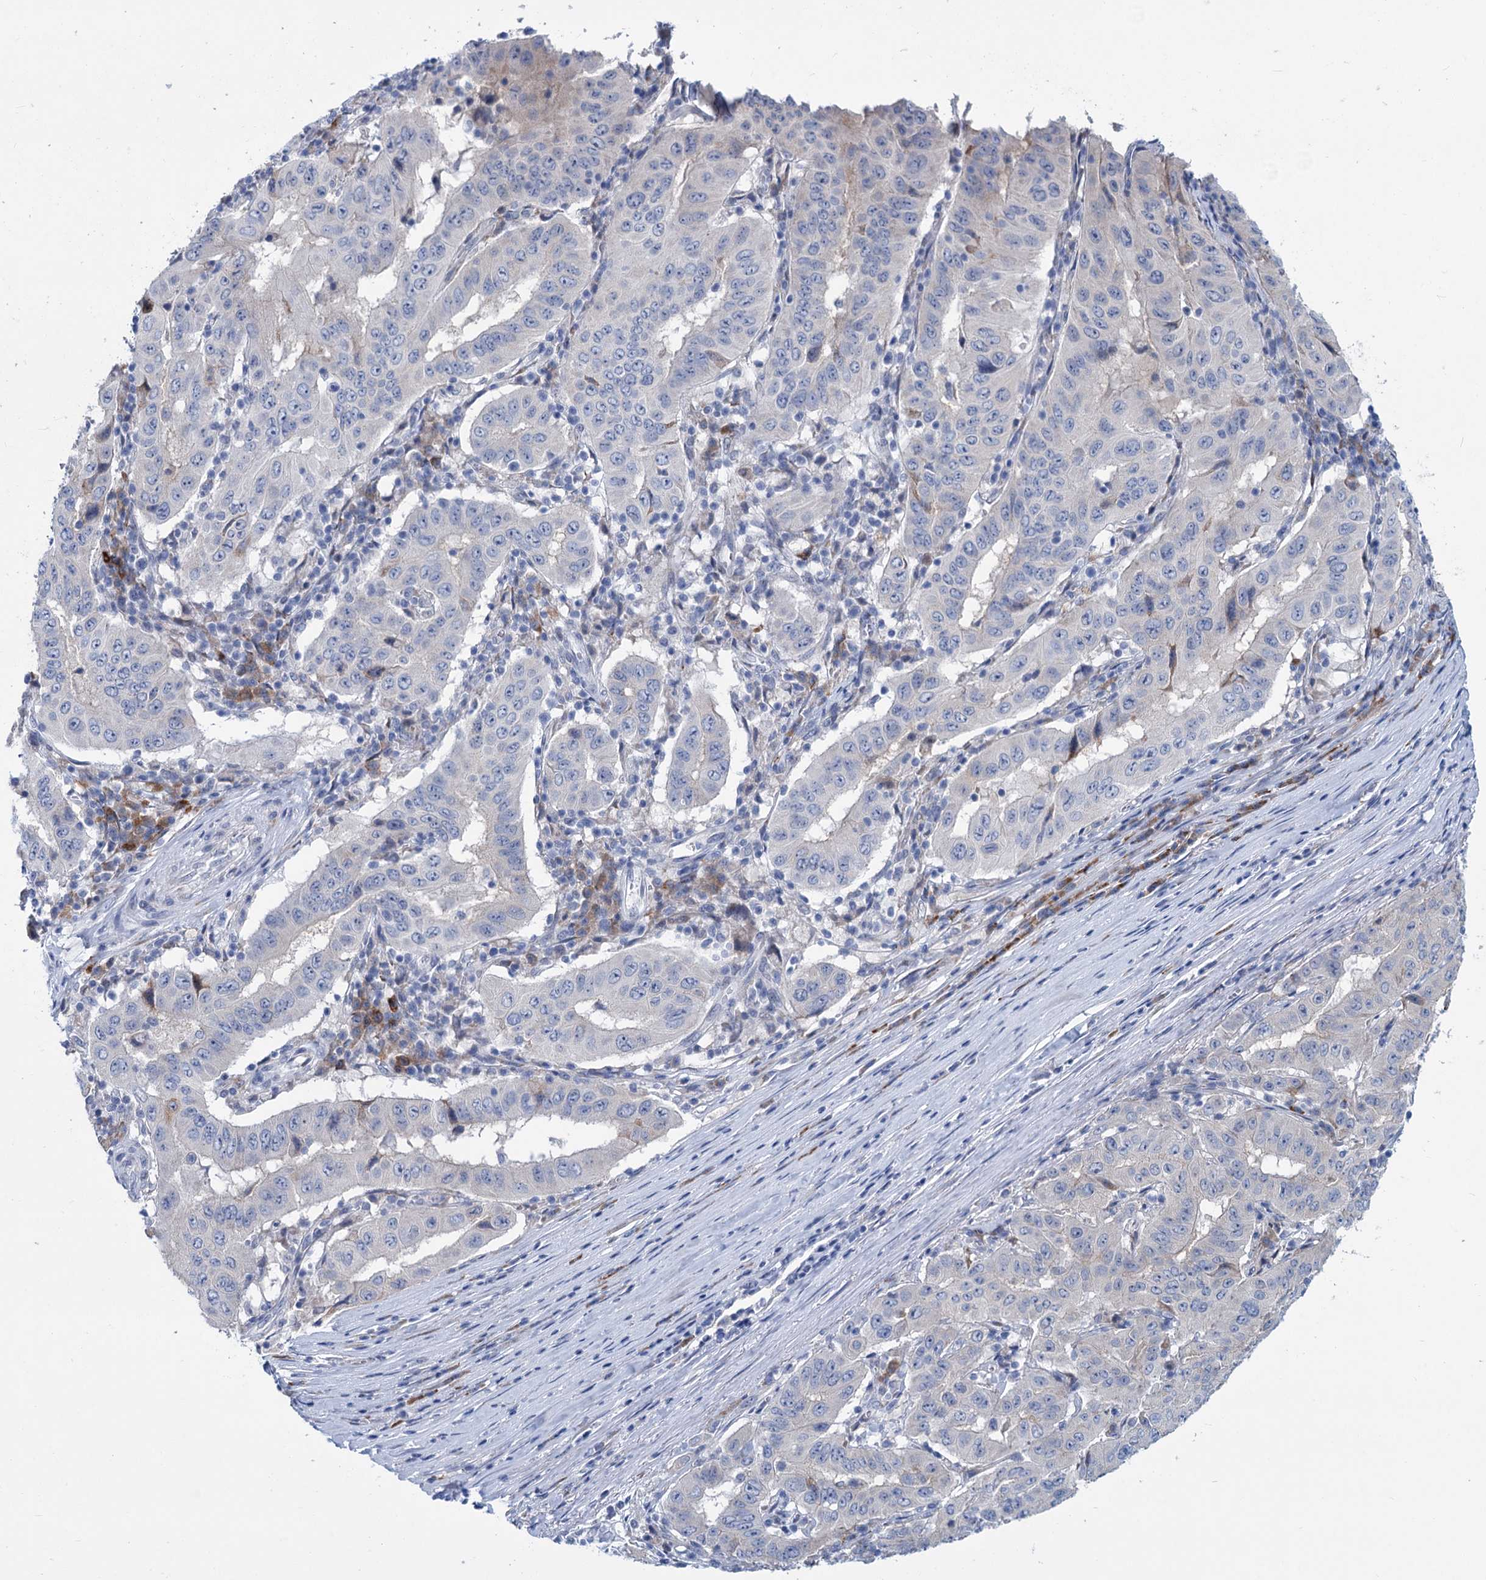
{"staining": {"intensity": "negative", "quantity": "none", "location": "none"}, "tissue": "pancreatic cancer", "cell_type": "Tumor cells", "image_type": "cancer", "snomed": [{"axis": "morphology", "description": "Adenocarcinoma, NOS"}, {"axis": "topography", "description": "Pancreas"}], "caption": "The histopathology image demonstrates no significant staining in tumor cells of pancreatic adenocarcinoma.", "gene": "NEU3", "patient": {"sex": "male", "age": 63}}